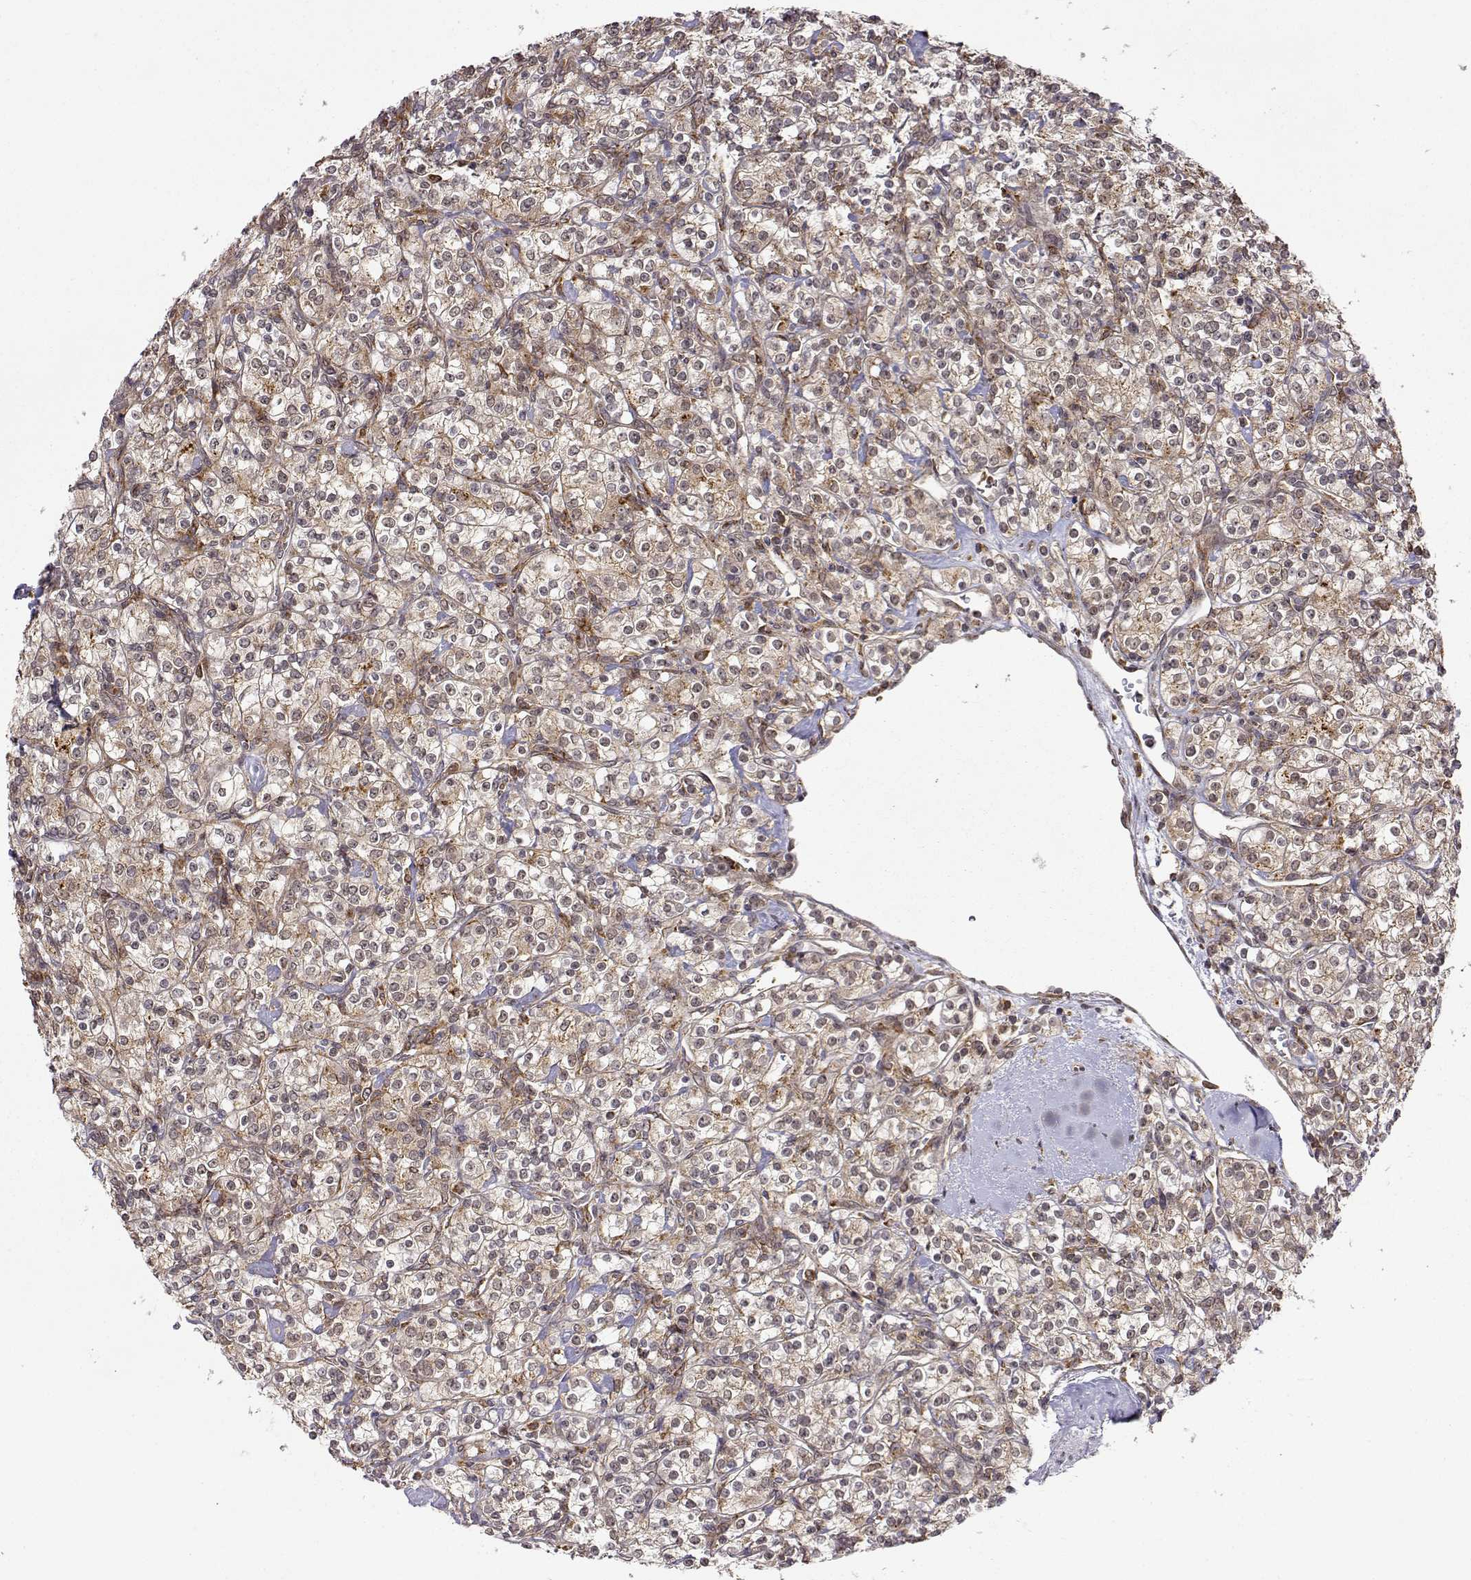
{"staining": {"intensity": "moderate", "quantity": "25%-75%", "location": "cytoplasmic/membranous"}, "tissue": "renal cancer", "cell_type": "Tumor cells", "image_type": "cancer", "snomed": [{"axis": "morphology", "description": "Adenocarcinoma, NOS"}, {"axis": "topography", "description": "Kidney"}], "caption": "A high-resolution histopathology image shows IHC staining of renal cancer, which exhibits moderate cytoplasmic/membranous expression in approximately 25%-75% of tumor cells. The staining was performed using DAB, with brown indicating positive protein expression. Nuclei are stained blue with hematoxylin.", "gene": "RNF13", "patient": {"sex": "male", "age": 77}}